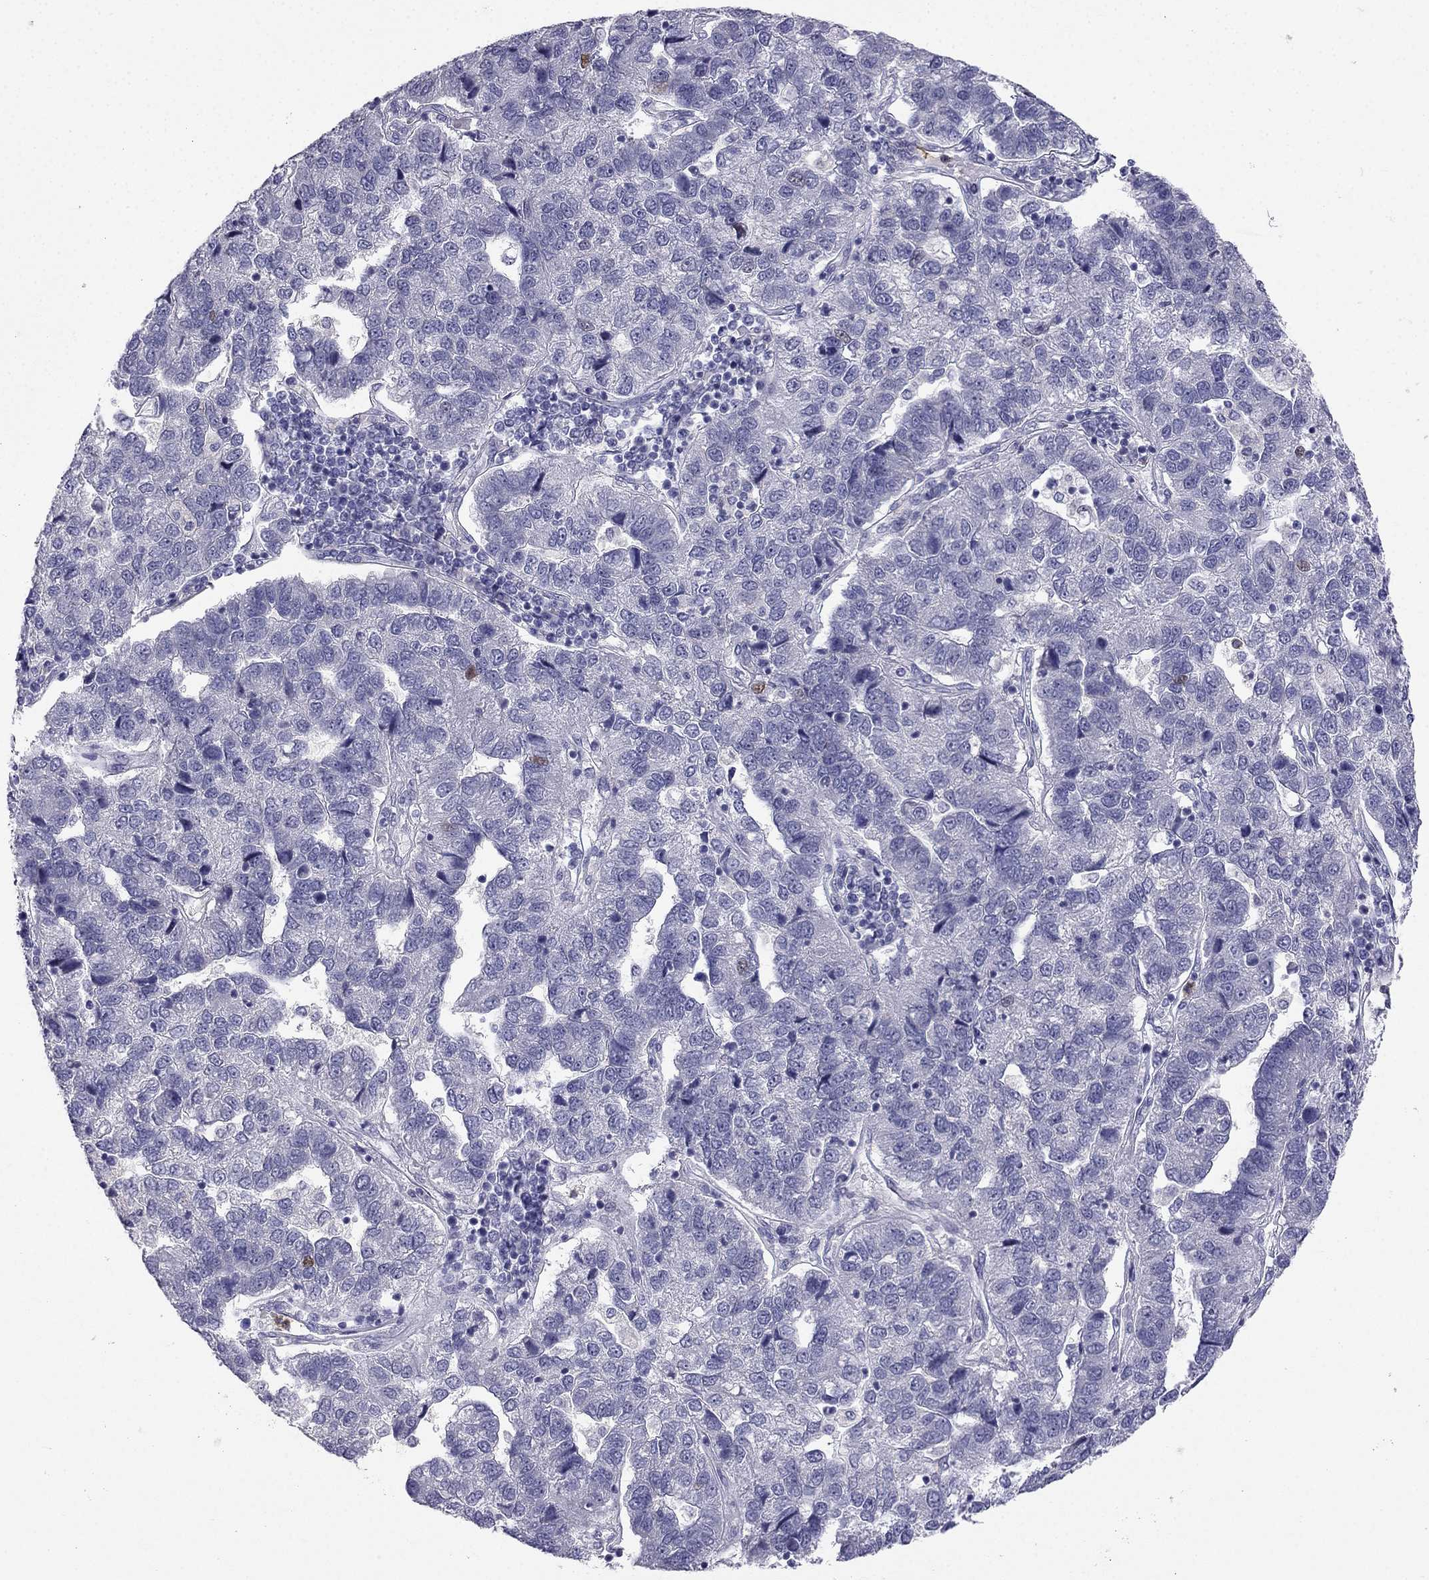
{"staining": {"intensity": "negative", "quantity": "none", "location": "none"}, "tissue": "pancreatic cancer", "cell_type": "Tumor cells", "image_type": "cancer", "snomed": [{"axis": "morphology", "description": "Adenocarcinoma, NOS"}, {"axis": "topography", "description": "Pancreas"}], "caption": "Immunohistochemical staining of pancreatic cancer exhibits no significant expression in tumor cells.", "gene": "C16orf89", "patient": {"sex": "female", "age": 61}}